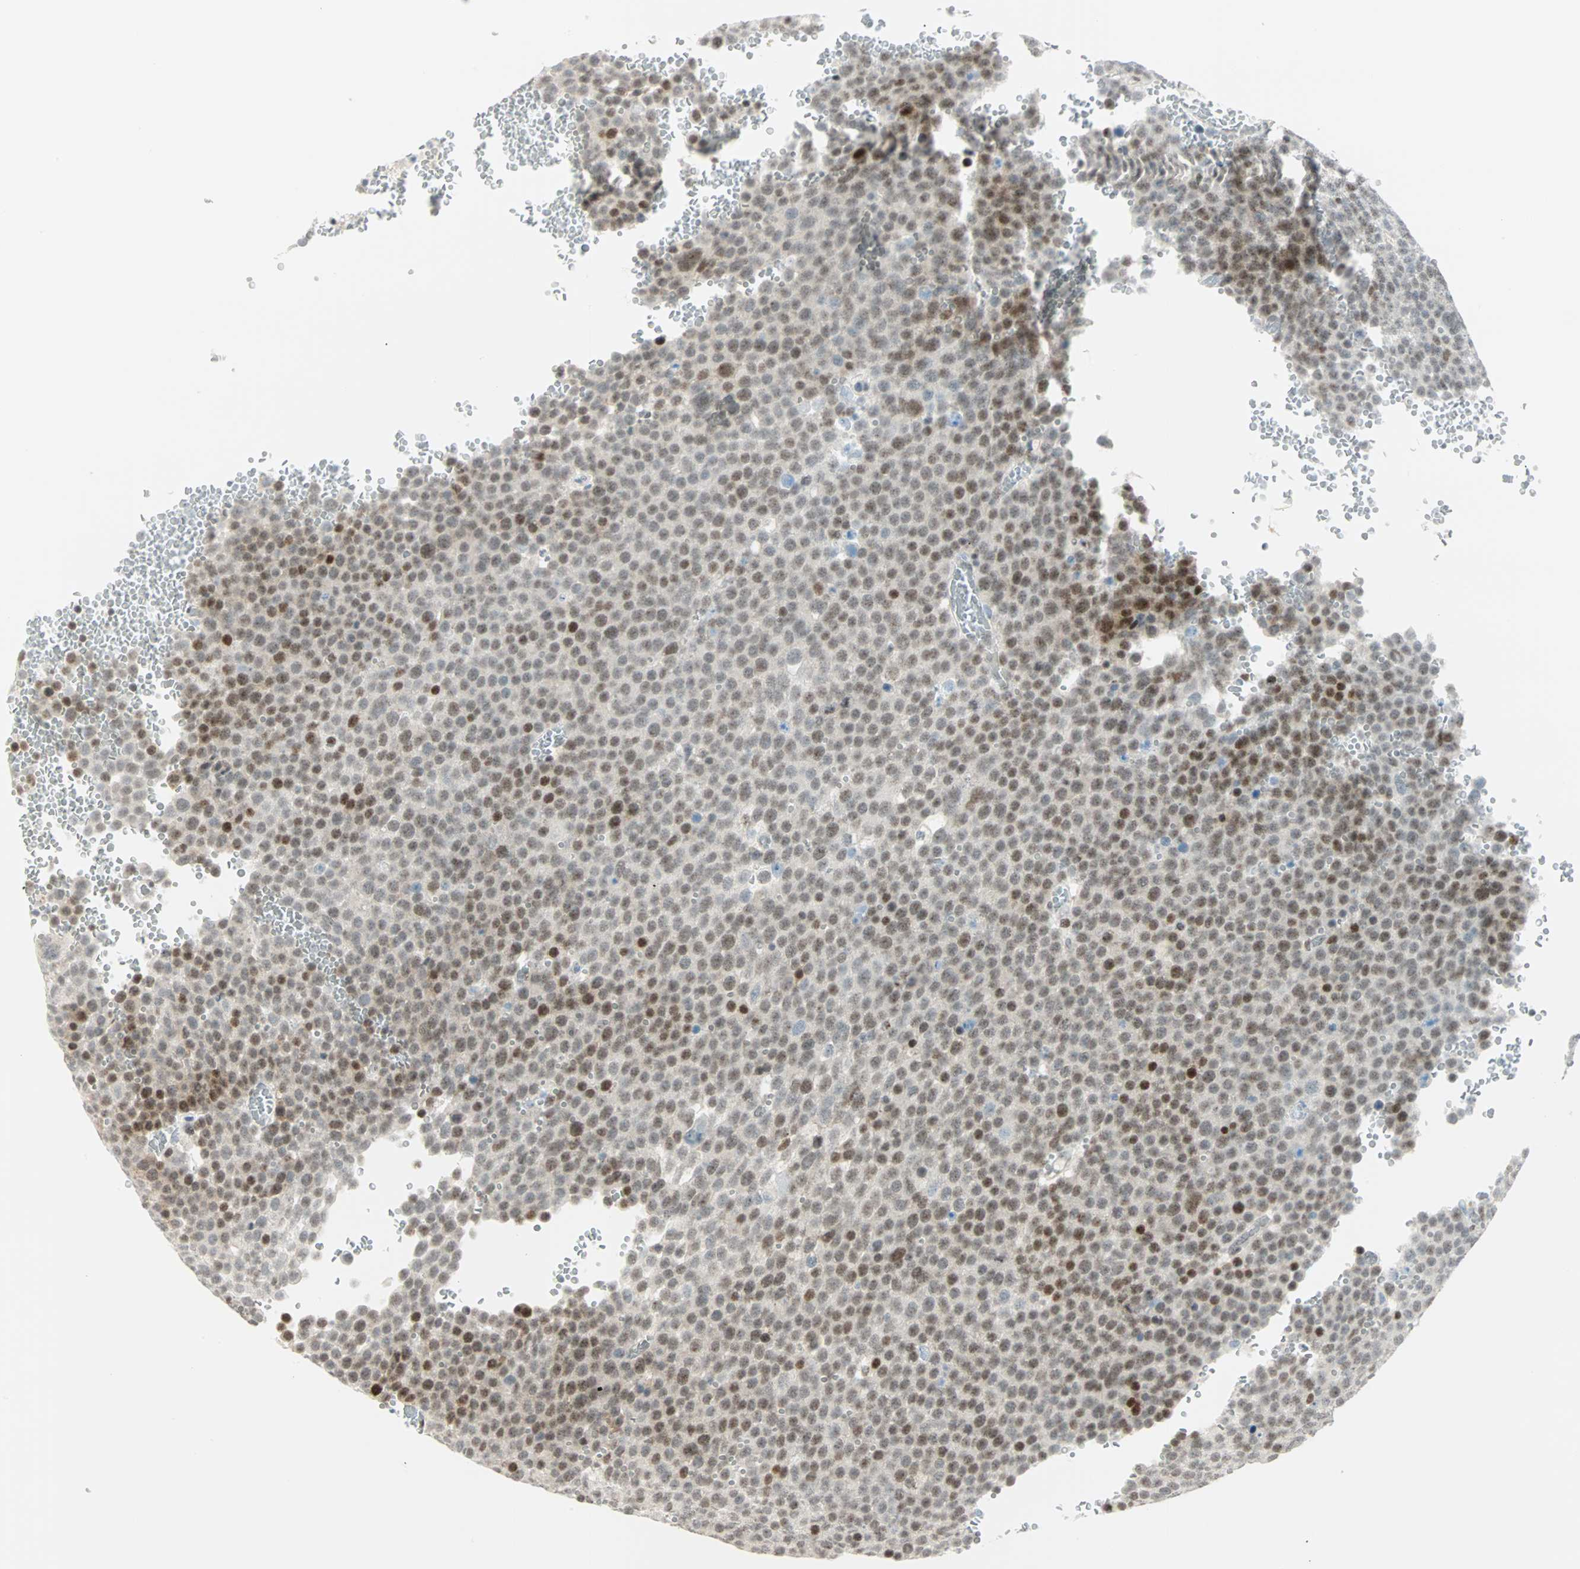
{"staining": {"intensity": "moderate", "quantity": "<25%", "location": "none"}, "tissue": "testis cancer", "cell_type": "Tumor cells", "image_type": "cancer", "snomed": [{"axis": "morphology", "description": "Seminoma, NOS"}, {"axis": "topography", "description": "Testis"}], "caption": "Seminoma (testis) was stained to show a protein in brown. There is low levels of moderate None positivity in approximately <25% of tumor cells.", "gene": "PKNOX1", "patient": {"sex": "male", "age": 71}}